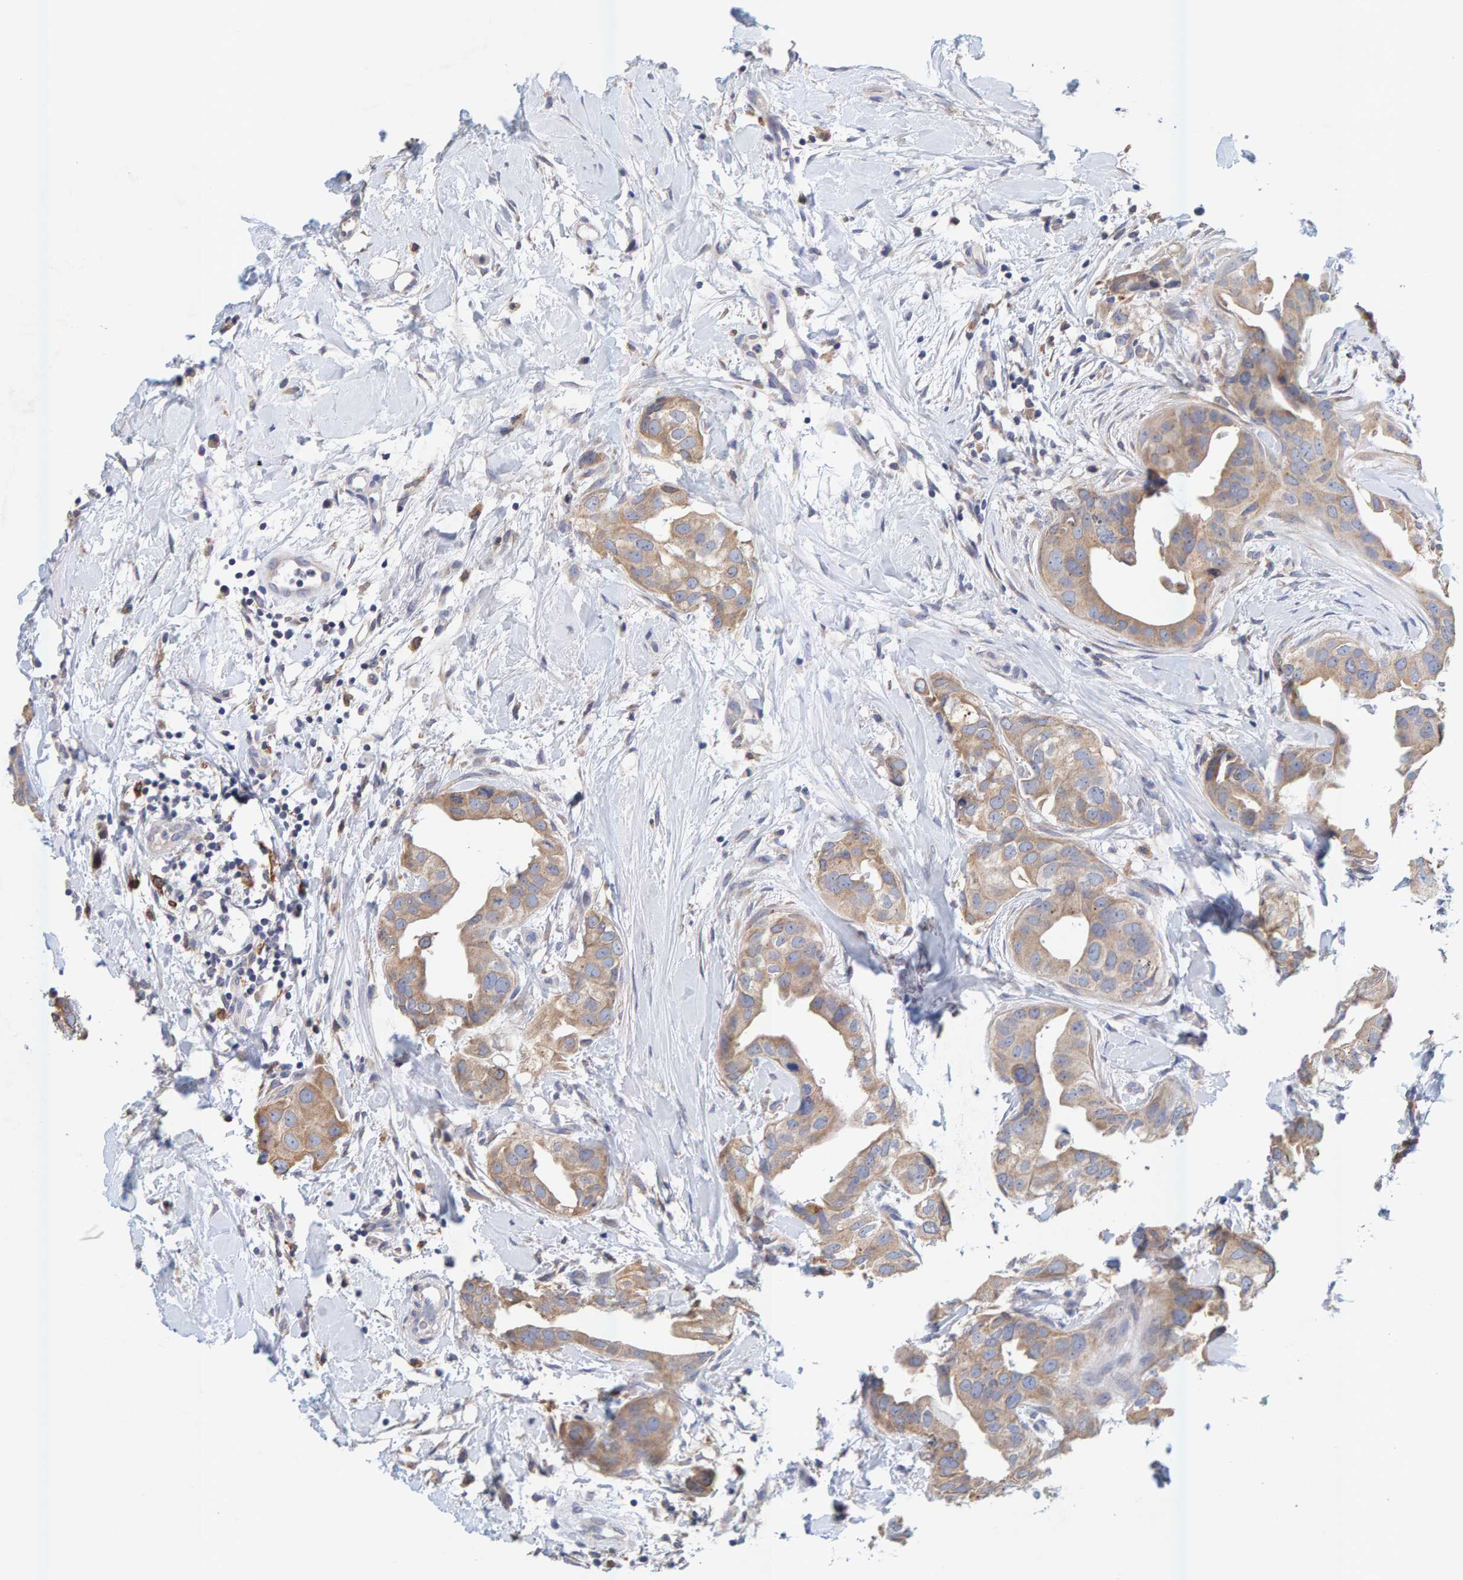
{"staining": {"intensity": "moderate", "quantity": ">75%", "location": "cytoplasmic/membranous"}, "tissue": "breast cancer", "cell_type": "Tumor cells", "image_type": "cancer", "snomed": [{"axis": "morphology", "description": "Duct carcinoma"}, {"axis": "topography", "description": "Breast"}], "caption": "Tumor cells reveal medium levels of moderate cytoplasmic/membranous staining in about >75% of cells in breast cancer. (DAB (3,3'-diaminobenzidine) IHC with brightfield microscopy, high magnification).", "gene": "SGPL1", "patient": {"sex": "female", "age": 40}}